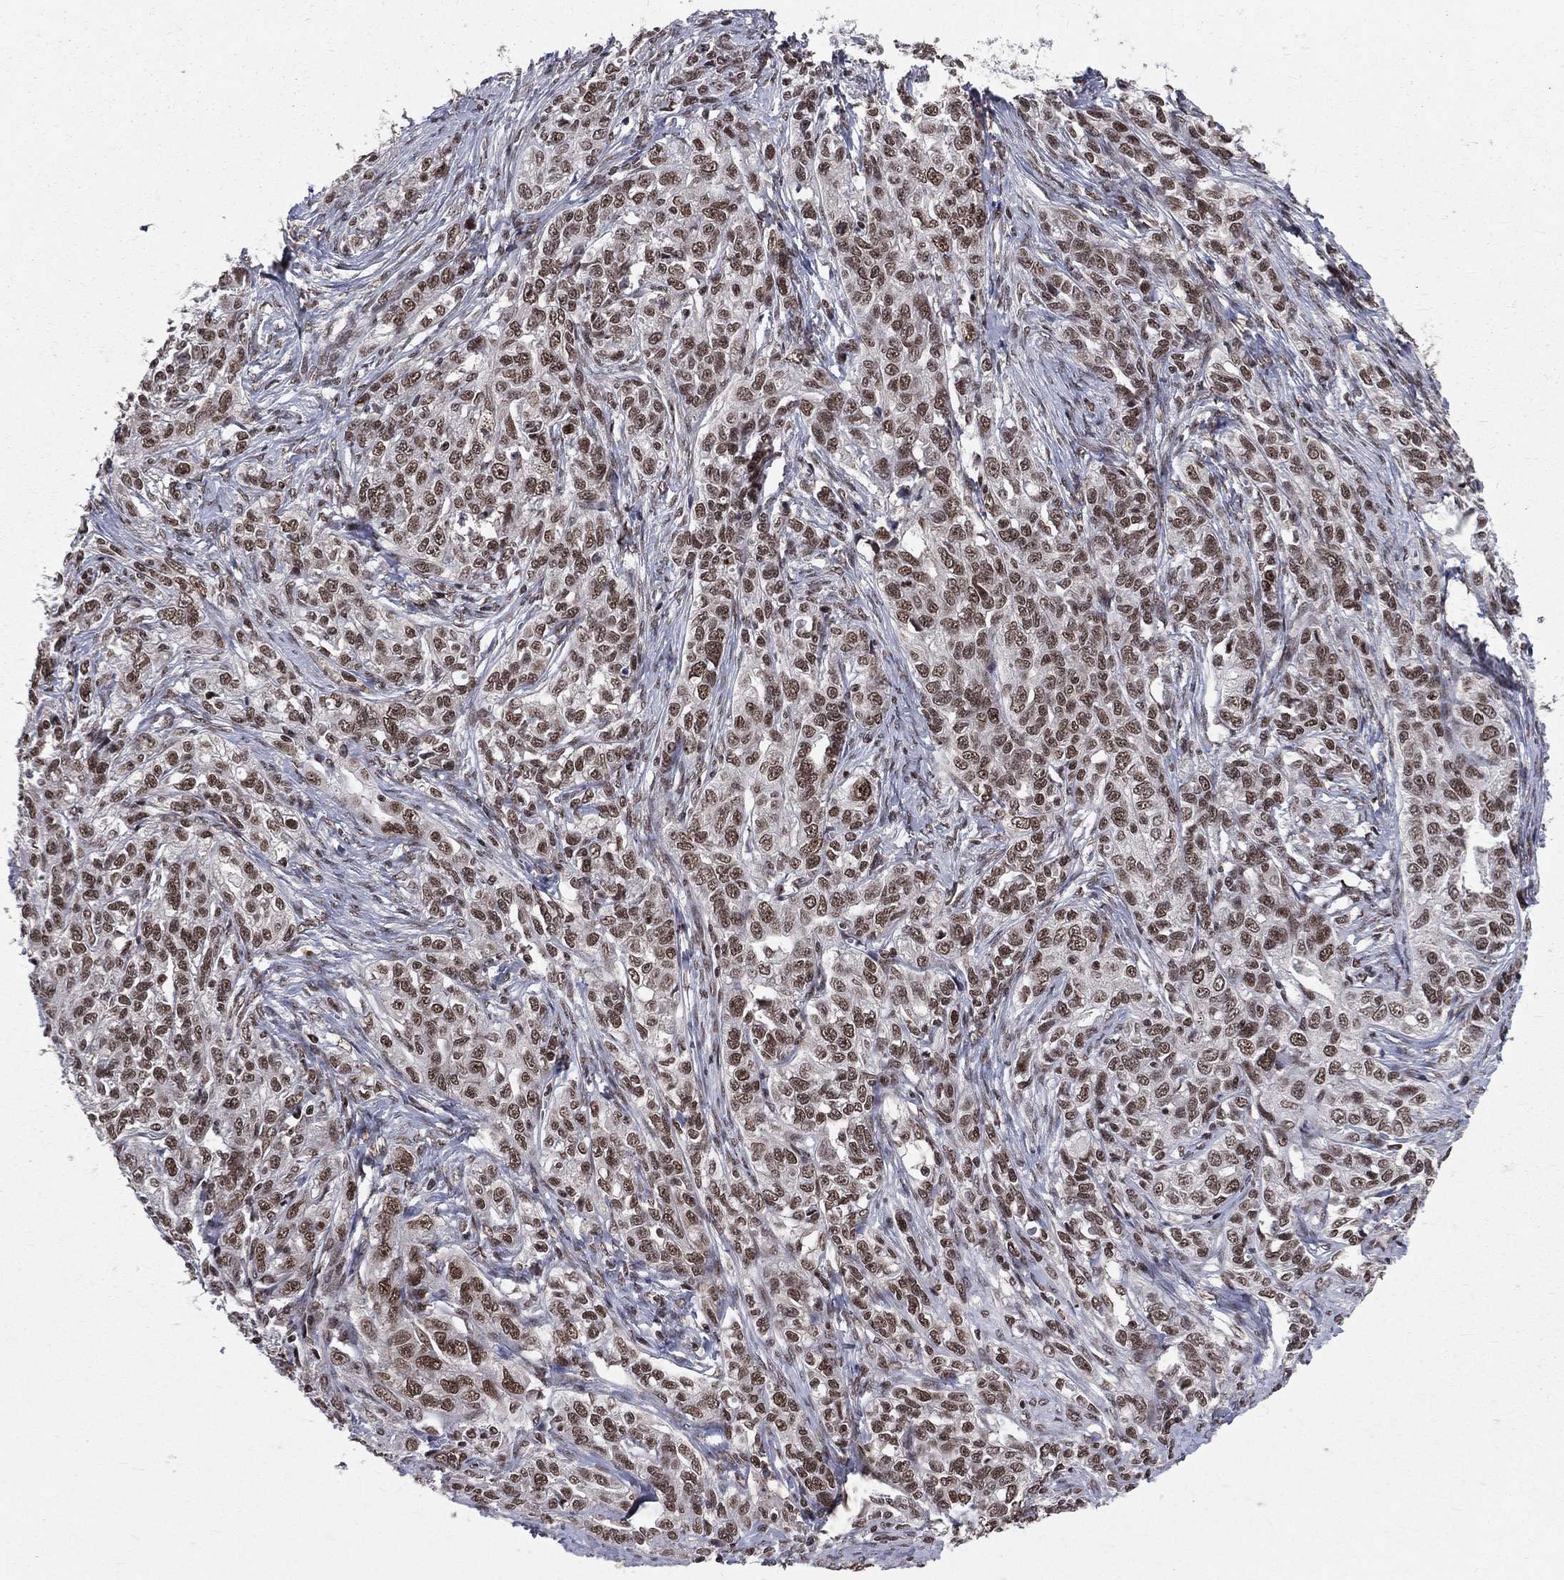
{"staining": {"intensity": "moderate", "quantity": ">75%", "location": "nuclear"}, "tissue": "ovarian cancer", "cell_type": "Tumor cells", "image_type": "cancer", "snomed": [{"axis": "morphology", "description": "Cystadenocarcinoma, serous, NOS"}, {"axis": "topography", "description": "Ovary"}], "caption": "A brown stain labels moderate nuclear expression of a protein in ovarian cancer tumor cells.", "gene": "SMC3", "patient": {"sex": "female", "age": 71}}